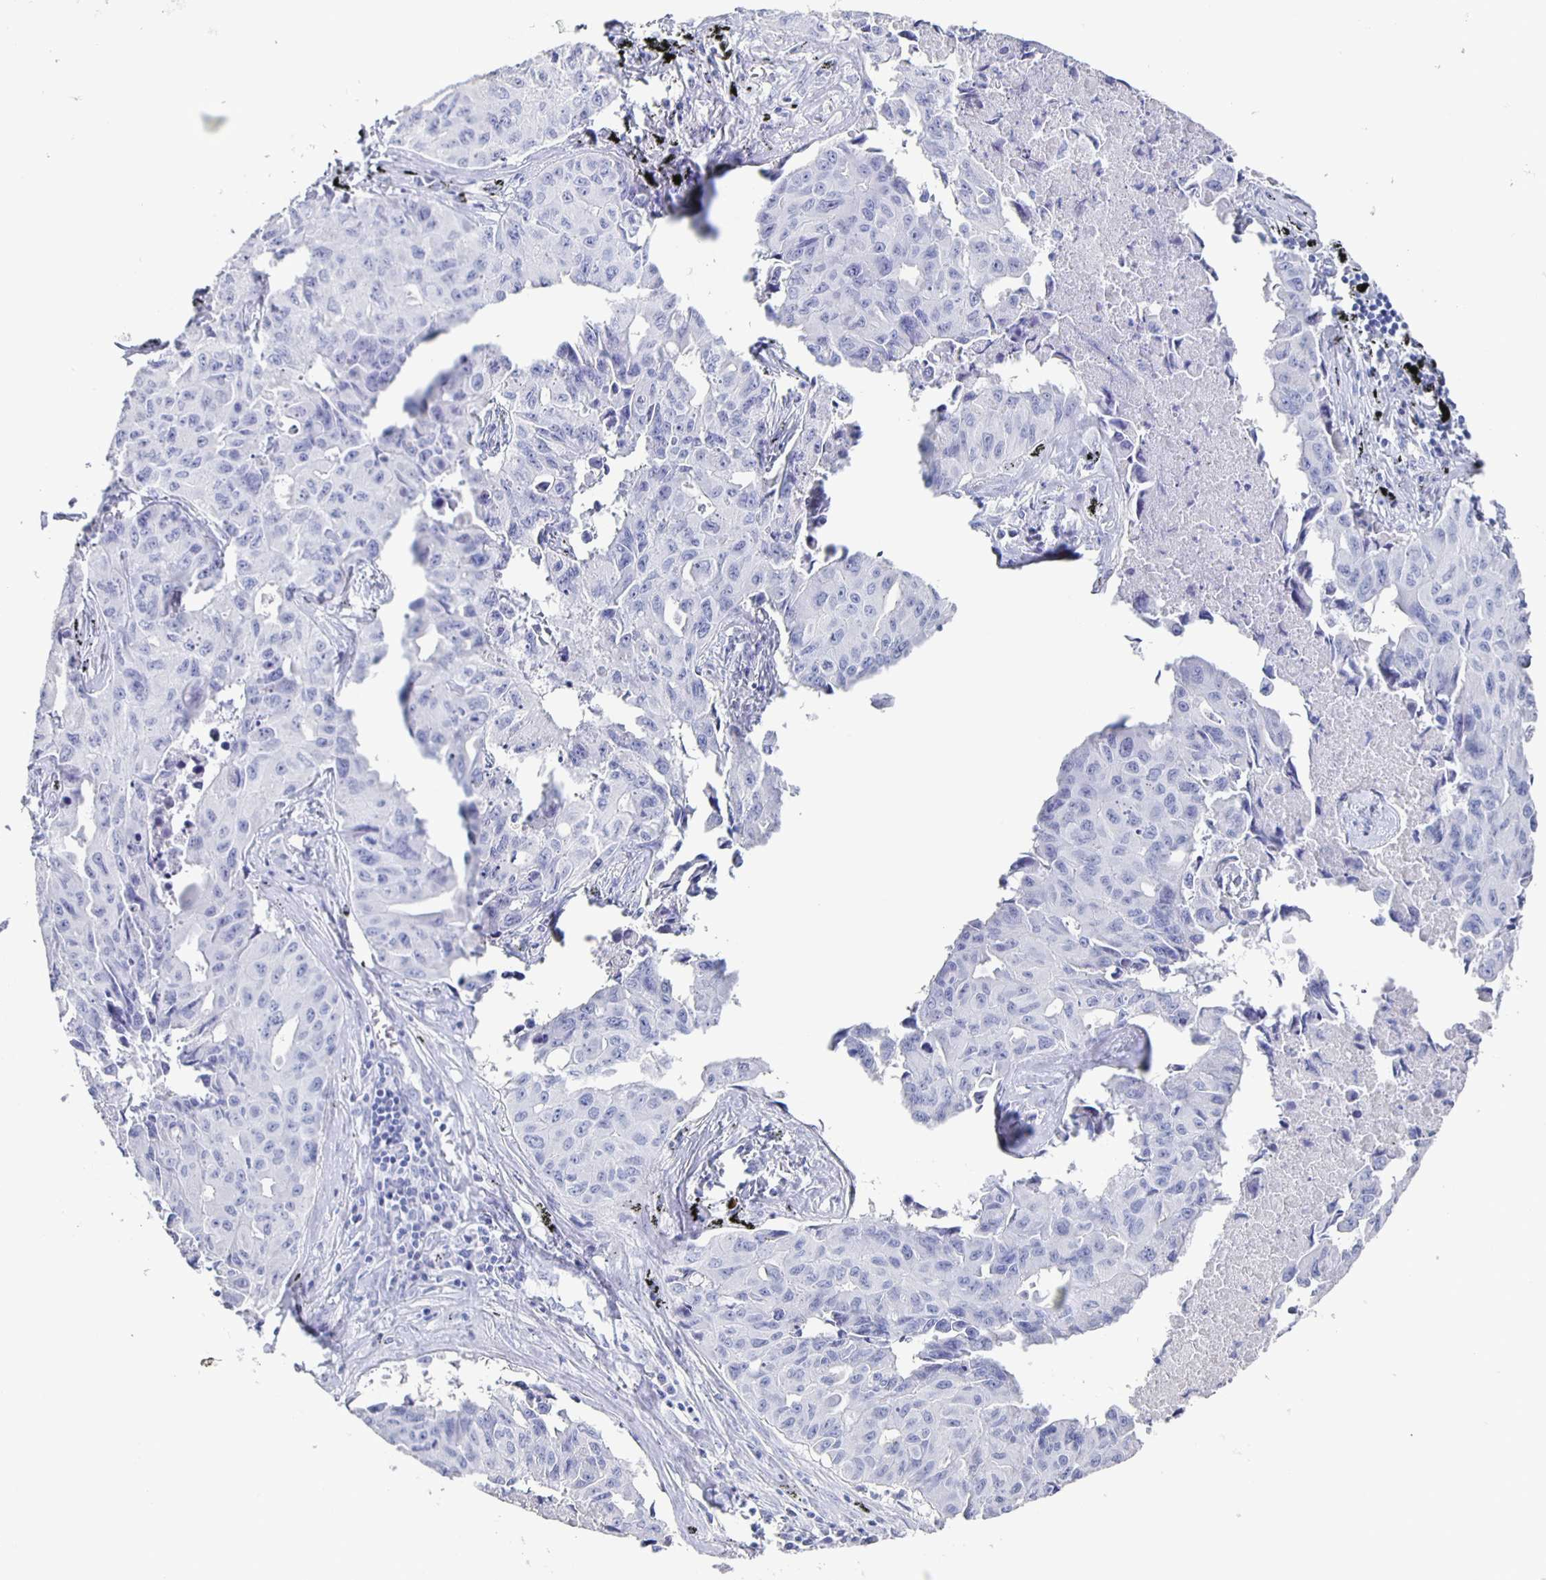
{"staining": {"intensity": "negative", "quantity": "none", "location": "none"}, "tissue": "lung cancer", "cell_type": "Tumor cells", "image_type": "cancer", "snomed": [{"axis": "morphology", "description": "Adenocarcinoma, NOS"}, {"axis": "topography", "description": "Lymph node"}, {"axis": "topography", "description": "Lung"}], "caption": "This micrograph is of adenocarcinoma (lung) stained with IHC to label a protein in brown with the nuclei are counter-stained blue. There is no positivity in tumor cells.", "gene": "FGA", "patient": {"sex": "male", "age": 64}}